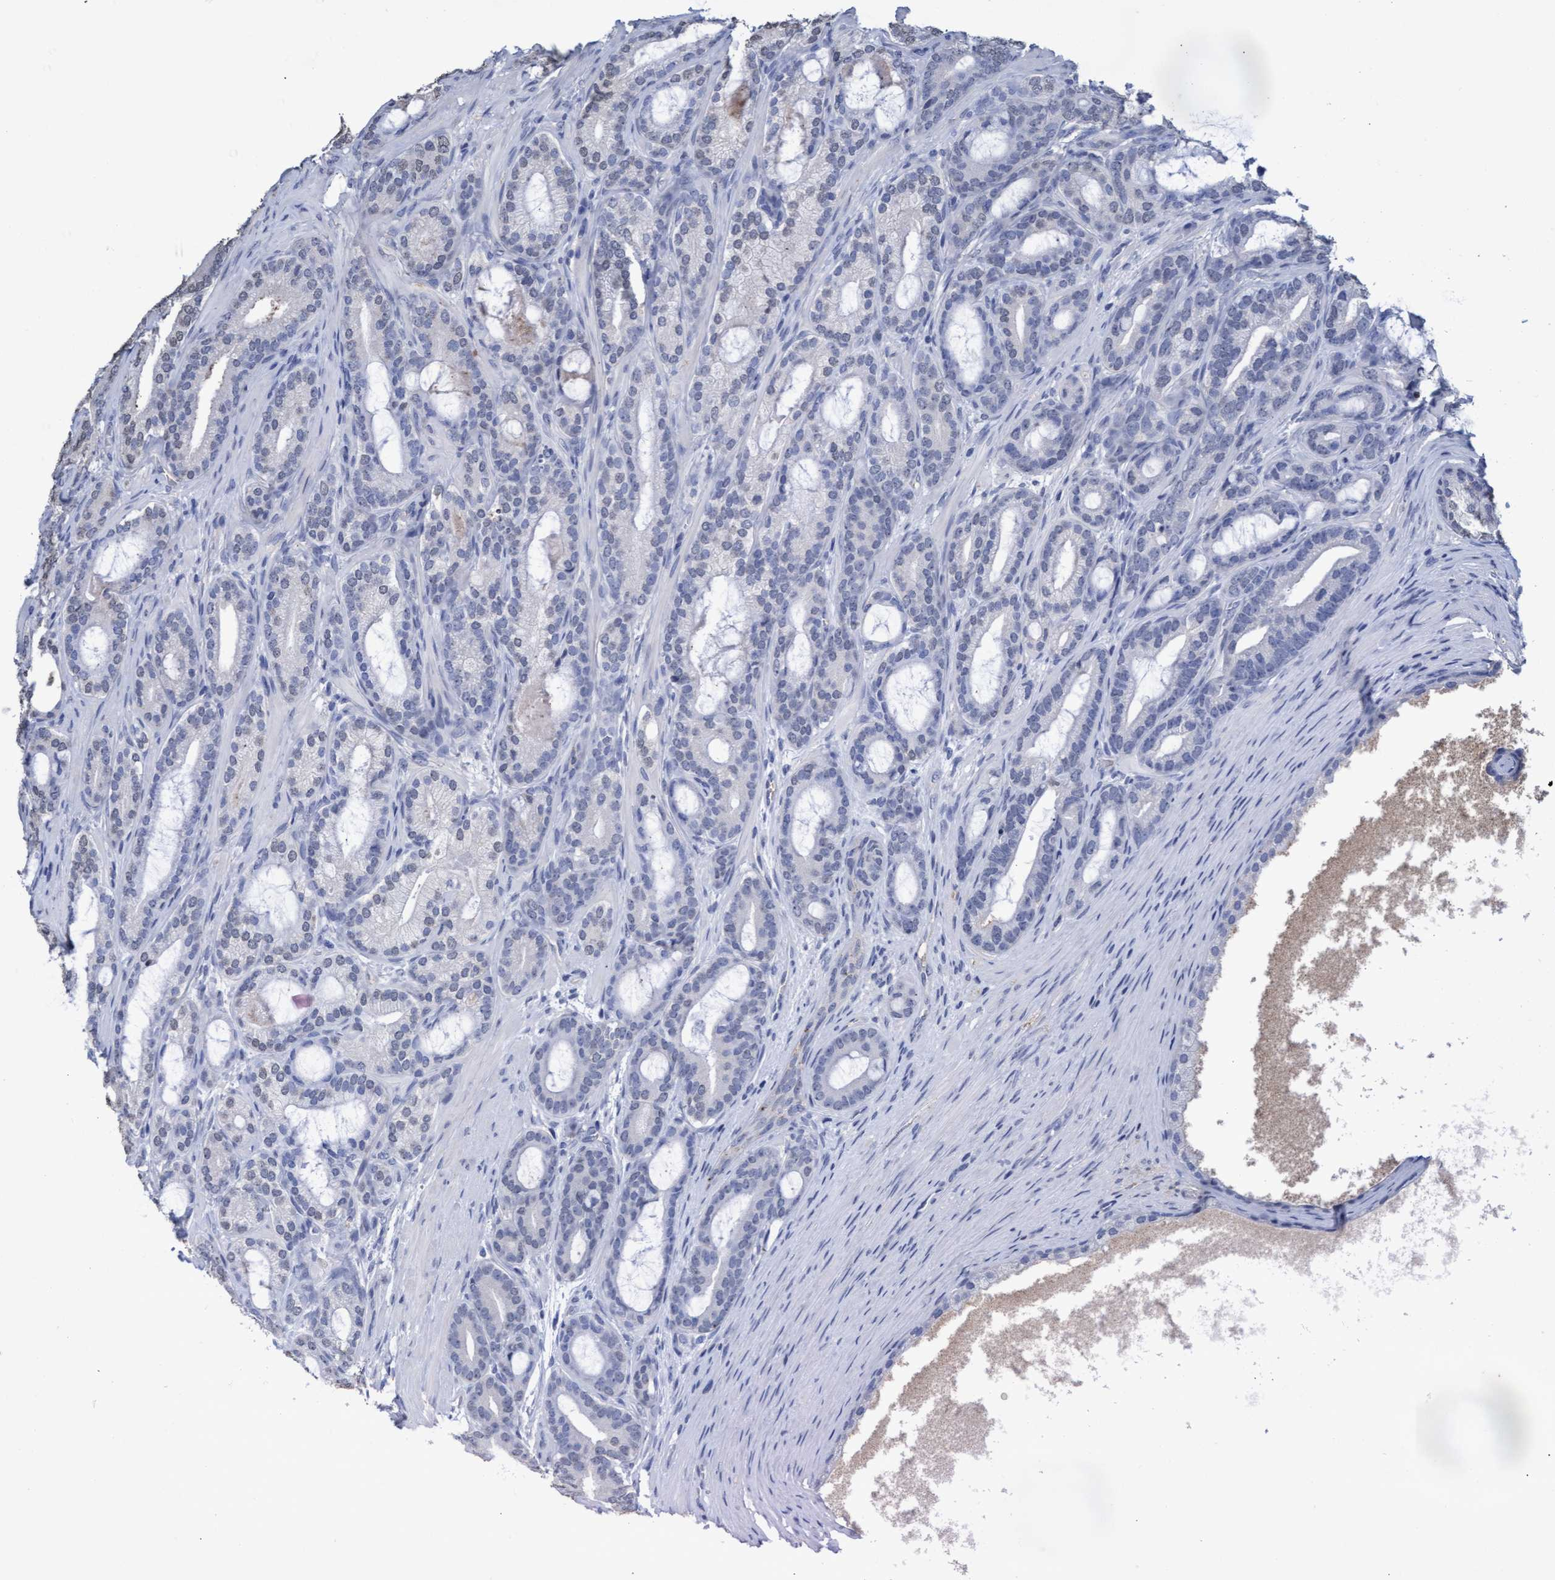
{"staining": {"intensity": "negative", "quantity": "none", "location": "none"}, "tissue": "prostate cancer", "cell_type": "Tumor cells", "image_type": "cancer", "snomed": [{"axis": "morphology", "description": "Adenocarcinoma, High grade"}, {"axis": "topography", "description": "Prostate"}], "caption": "Immunohistochemical staining of human prostate cancer exhibits no significant positivity in tumor cells.", "gene": "GPR39", "patient": {"sex": "male", "age": 60}}